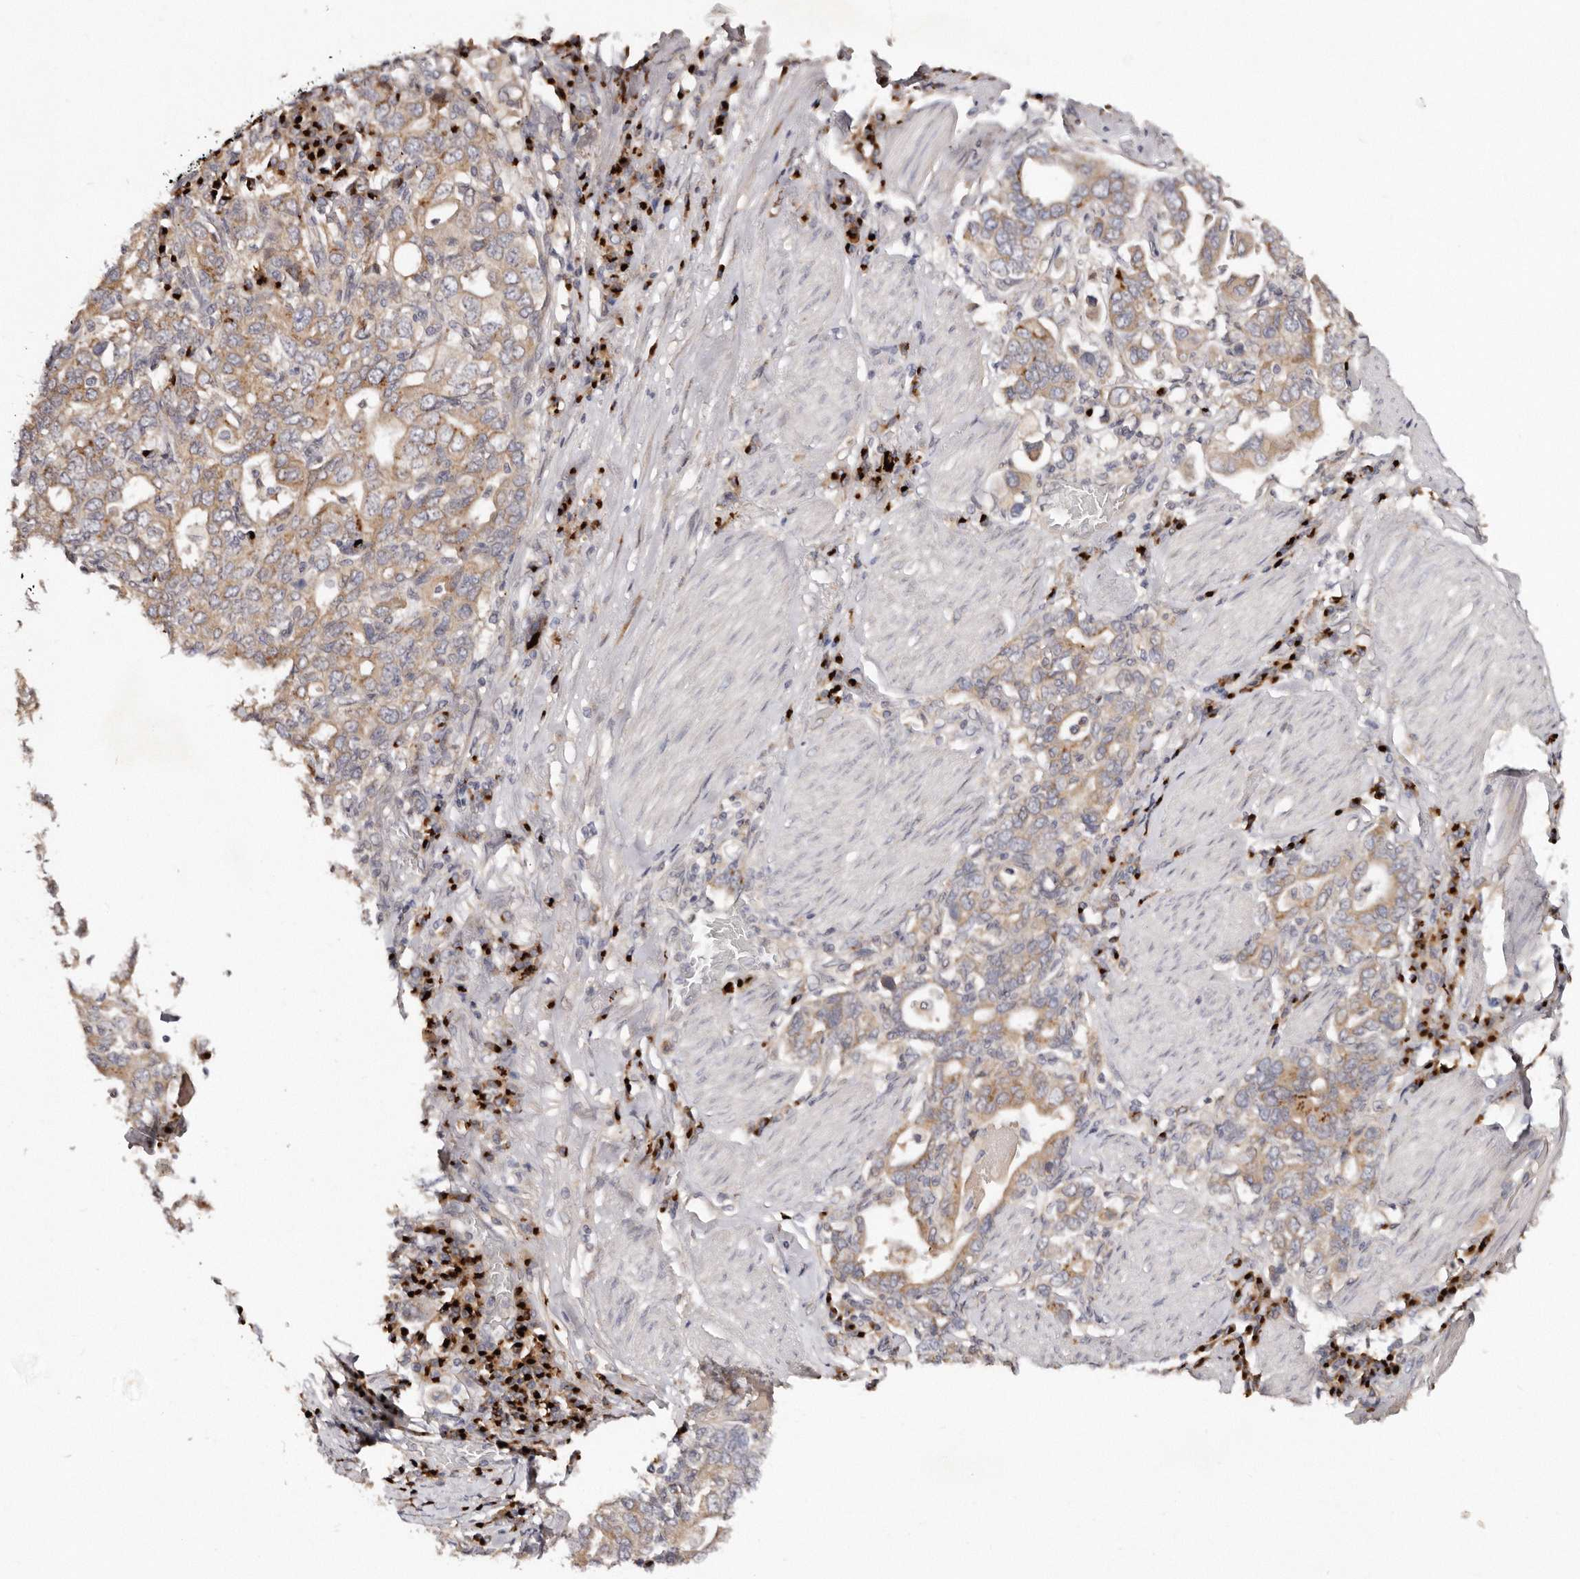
{"staining": {"intensity": "moderate", "quantity": ">75%", "location": "cytoplasmic/membranous"}, "tissue": "stomach cancer", "cell_type": "Tumor cells", "image_type": "cancer", "snomed": [{"axis": "morphology", "description": "Adenocarcinoma, NOS"}, {"axis": "topography", "description": "Stomach, upper"}], "caption": "Immunohistochemical staining of adenocarcinoma (stomach) displays moderate cytoplasmic/membranous protein staining in about >75% of tumor cells. (DAB IHC with brightfield microscopy, high magnification).", "gene": "DACT2", "patient": {"sex": "male", "age": 62}}